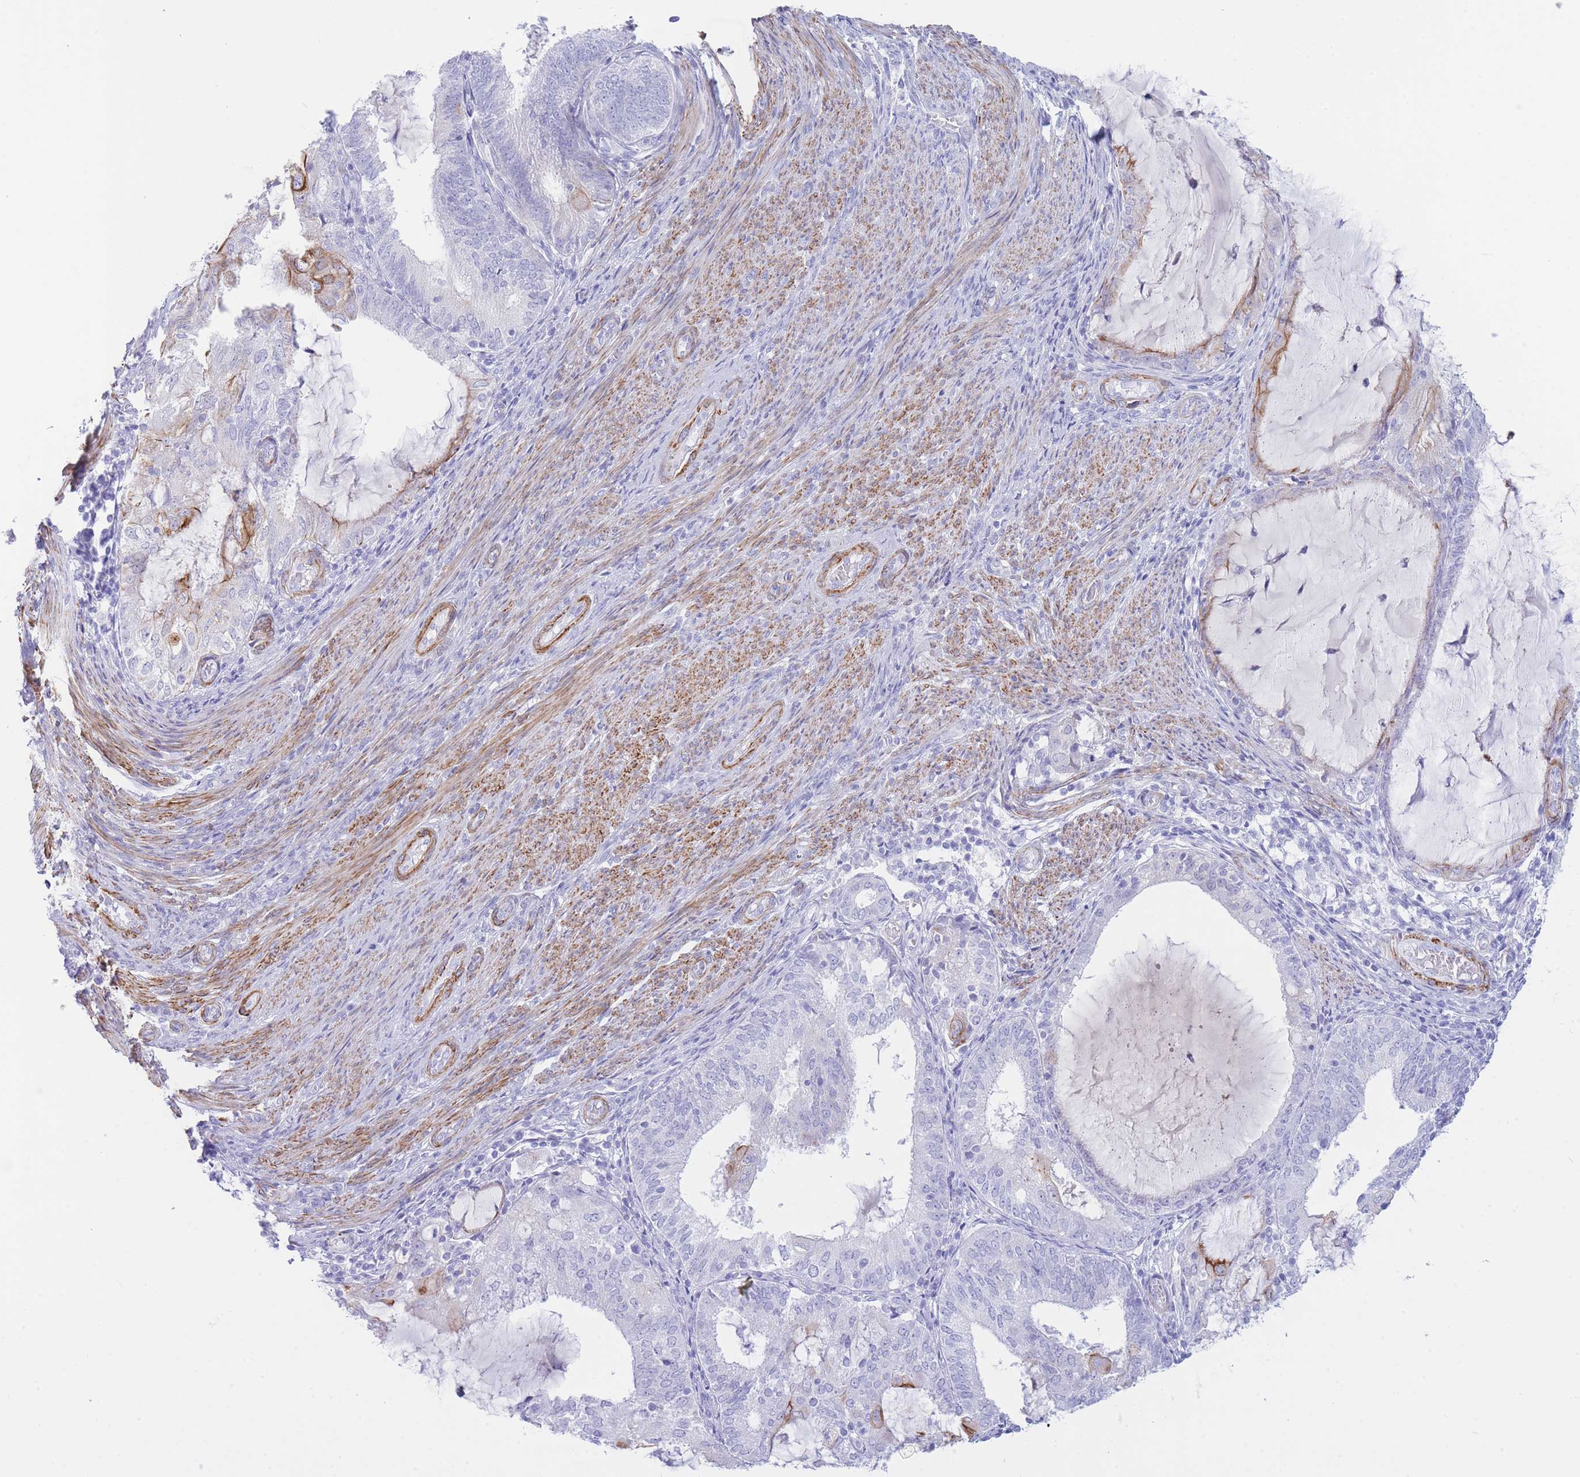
{"staining": {"intensity": "negative", "quantity": "none", "location": "none"}, "tissue": "endometrial cancer", "cell_type": "Tumor cells", "image_type": "cancer", "snomed": [{"axis": "morphology", "description": "Adenocarcinoma, NOS"}, {"axis": "topography", "description": "Endometrium"}], "caption": "Tumor cells are negative for brown protein staining in endometrial adenocarcinoma.", "gene": "VWA8", "patient": {"sex": "female", "age": 81}}